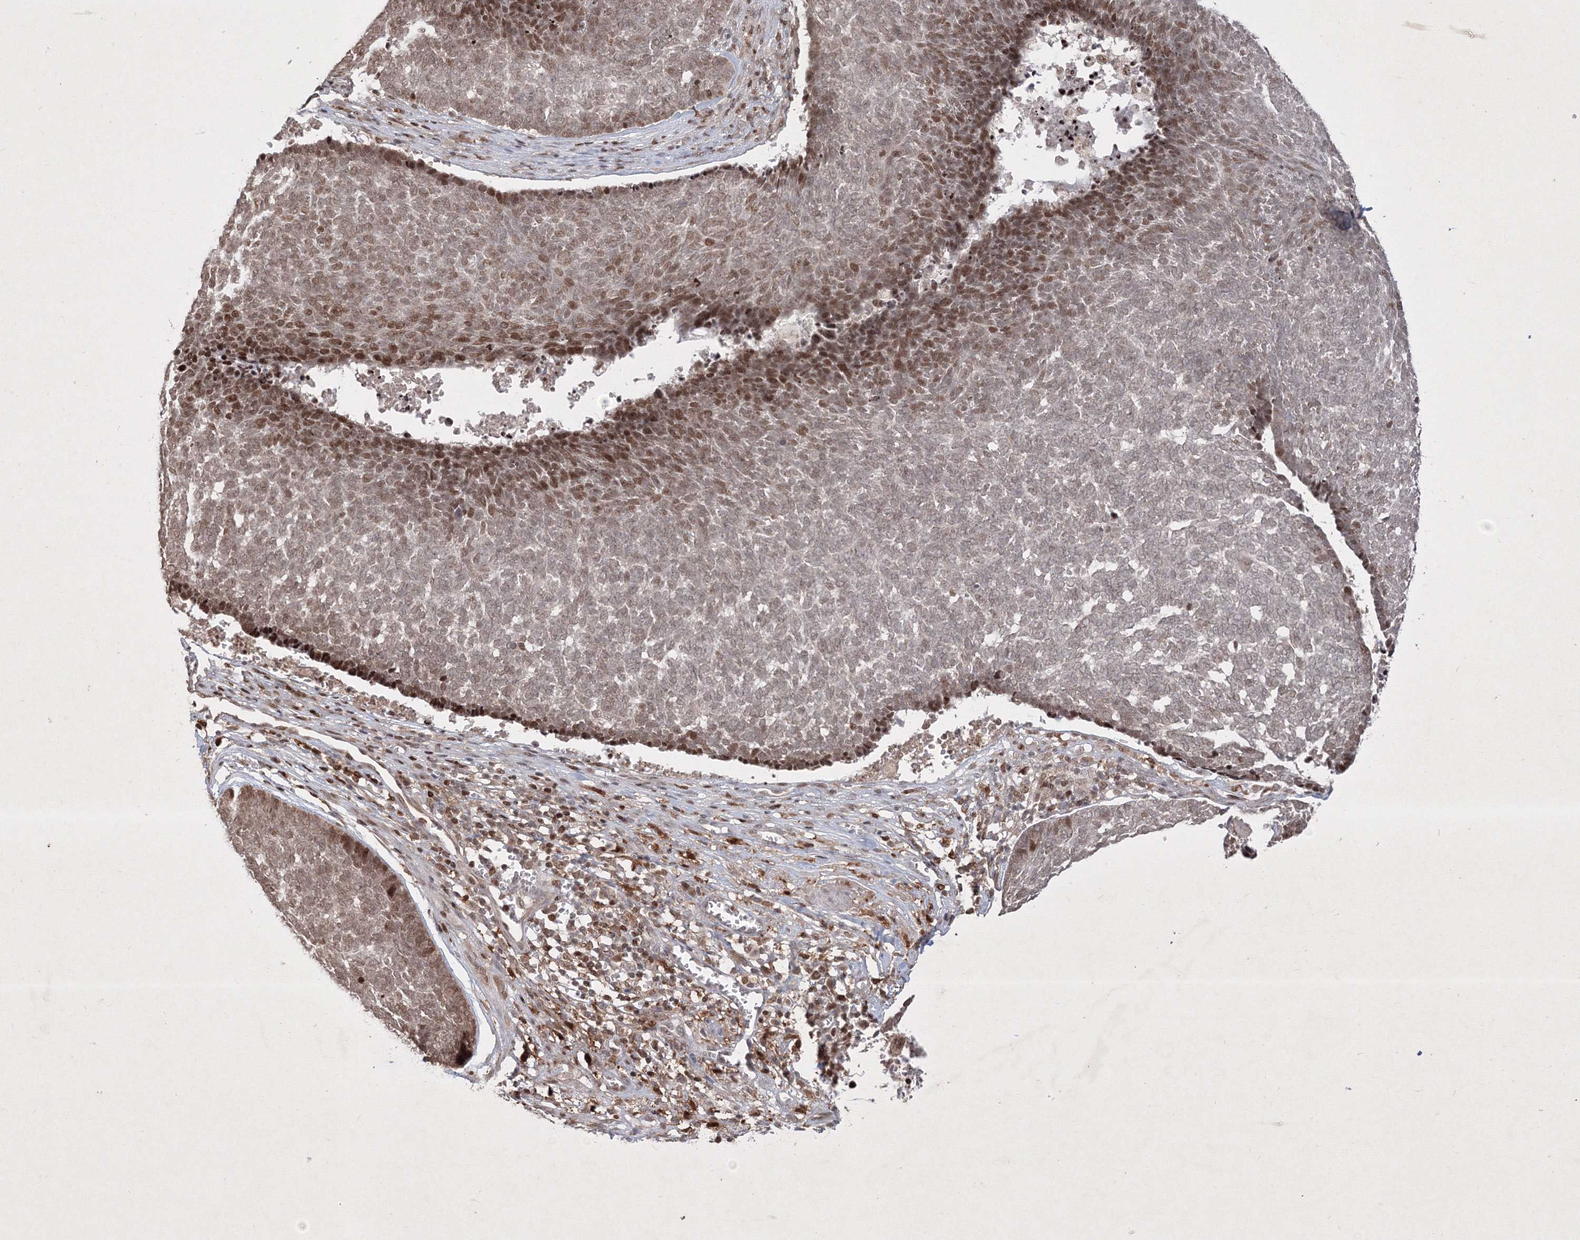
{"staining": {"intensity": "moderate", "quantity": "25%-75%", "location": "nuclear"}, "tissue": "skin cancer", "cell_type": "Tumor cells", "image_type": "cancer", "snomed": [{"axis": "morphology", "description": "Basal cell carcinoma"}, {"axis": "topography", "description": "Skin"}], "caption": "Protein analysis of skin cancer (basal cell carcinoma) tissue displays moderate nuclear staining in about 25%-75% of tumor cells.", "gene": "TAB1", "patient": {"sex": "male", "age": 84}}